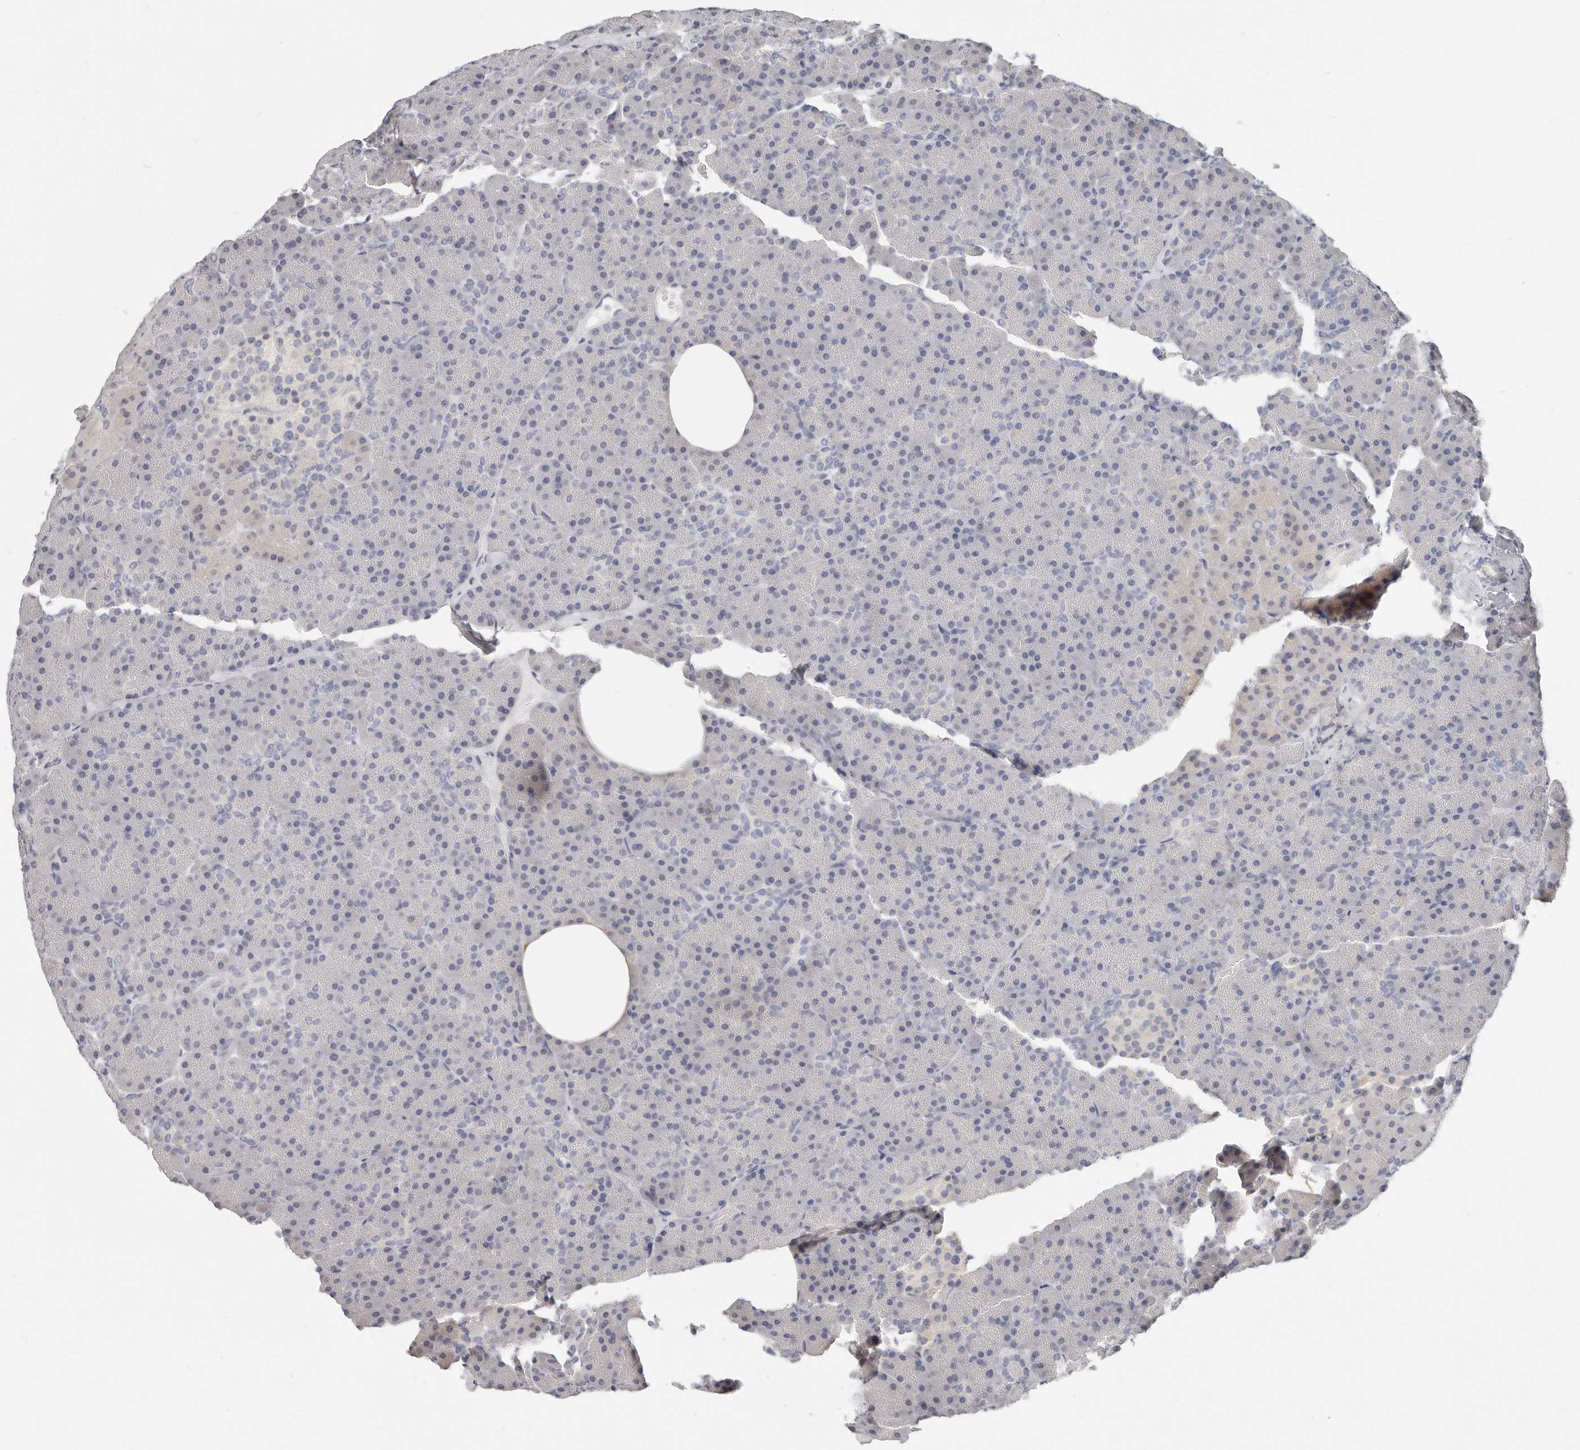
{"staining": {"intensity": "negative", "quantity": "none", "location": "none"}, "tissue": "pancreas", "cell_type": "Exocrine glandular cells", "image_type": "normal", "snomed": [{"axis": "morphology", "description": "Normal tissue, NOS"}, {"axis": "morphology", "description": "Carcinoid, malignant, NOS"}, {"axis": "topography", "description": "Pancreas"}], "caption": "IHC of unremarkable human pancreas shows no positivity in exocrine glandular cells.", "gene": "TMEM63B", "patient": {"sex": "female", "age": 35}}